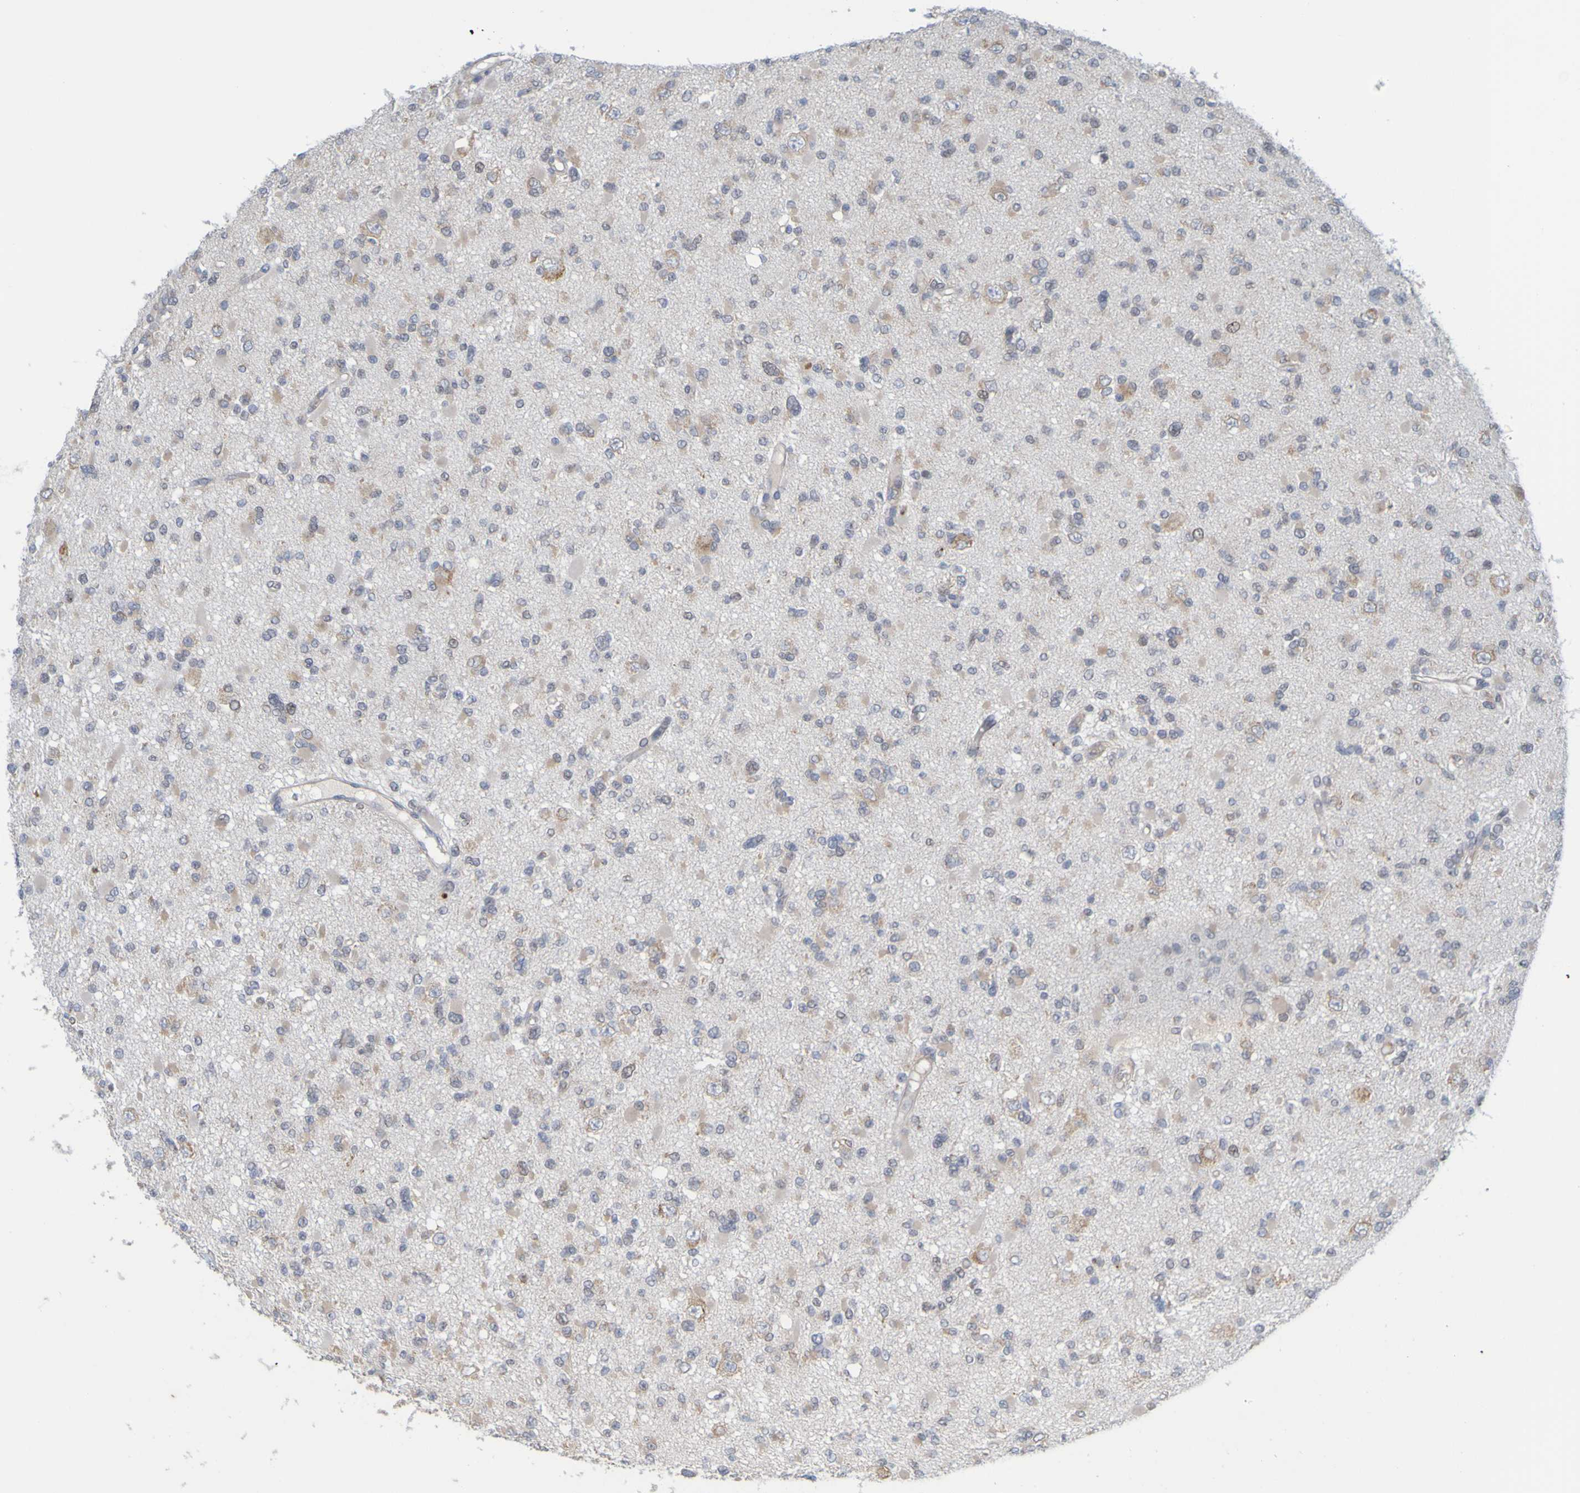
{"staining": {"intensity": "moderate", "quantity": "25%-75%", "location": "cytoplasmic/membranous"}, "tissue": "glioma", "cell_type": "Tumor cells", "image_type": "cancer", "snomed": [{"axis": "morphology", "description": "Glioma, malignant, Low grade"}, {"axis": "topography", "description": "Brain"}], "caption": "This histopathology image displays IHC staining of malignant low-grade glioma, with medium moderate cytoplasmic/membranous positivity in about 25%-75% of tumor cells.", "gene": "MOGS", "patient": {"sex": "female", "age": 22}}